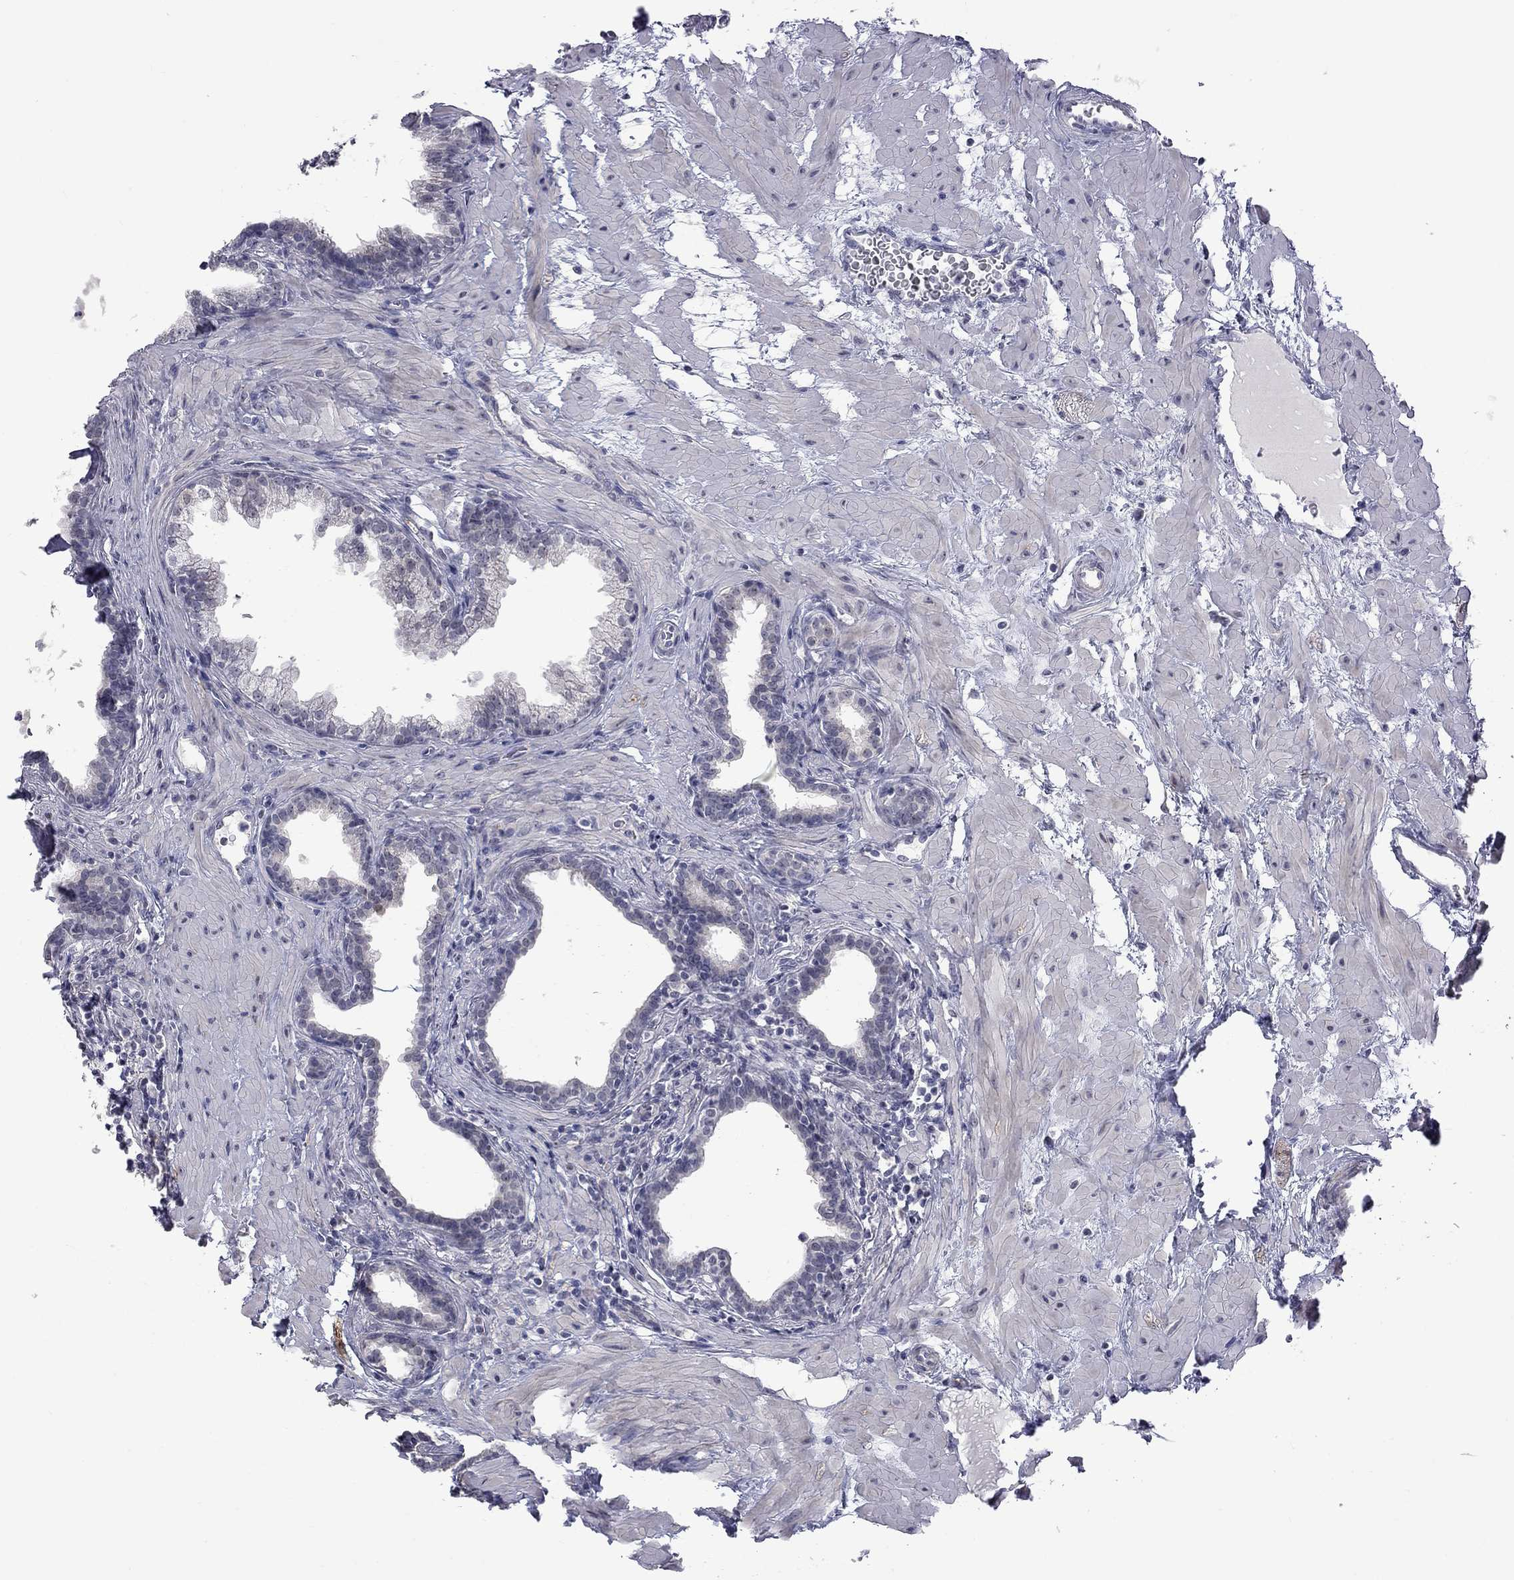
{"staining": {"intensity": "negative", "quantity": "none", "location": "none"}, "tissue": "prostate", "cell_type": "Glandular cells", "image_type": "normal", "snomed": [{"axis": "morphology", "description": "Normal tissue, NOS"}, {"axis": "topography", "description": "Prostate"}], "caption": "A high-resolution image shows IHC staining of normal prostate, which exhibits no significant expression in glandular cells.", "gene": "GSG1L", "patient": {"sex": "male", "age": 37}}